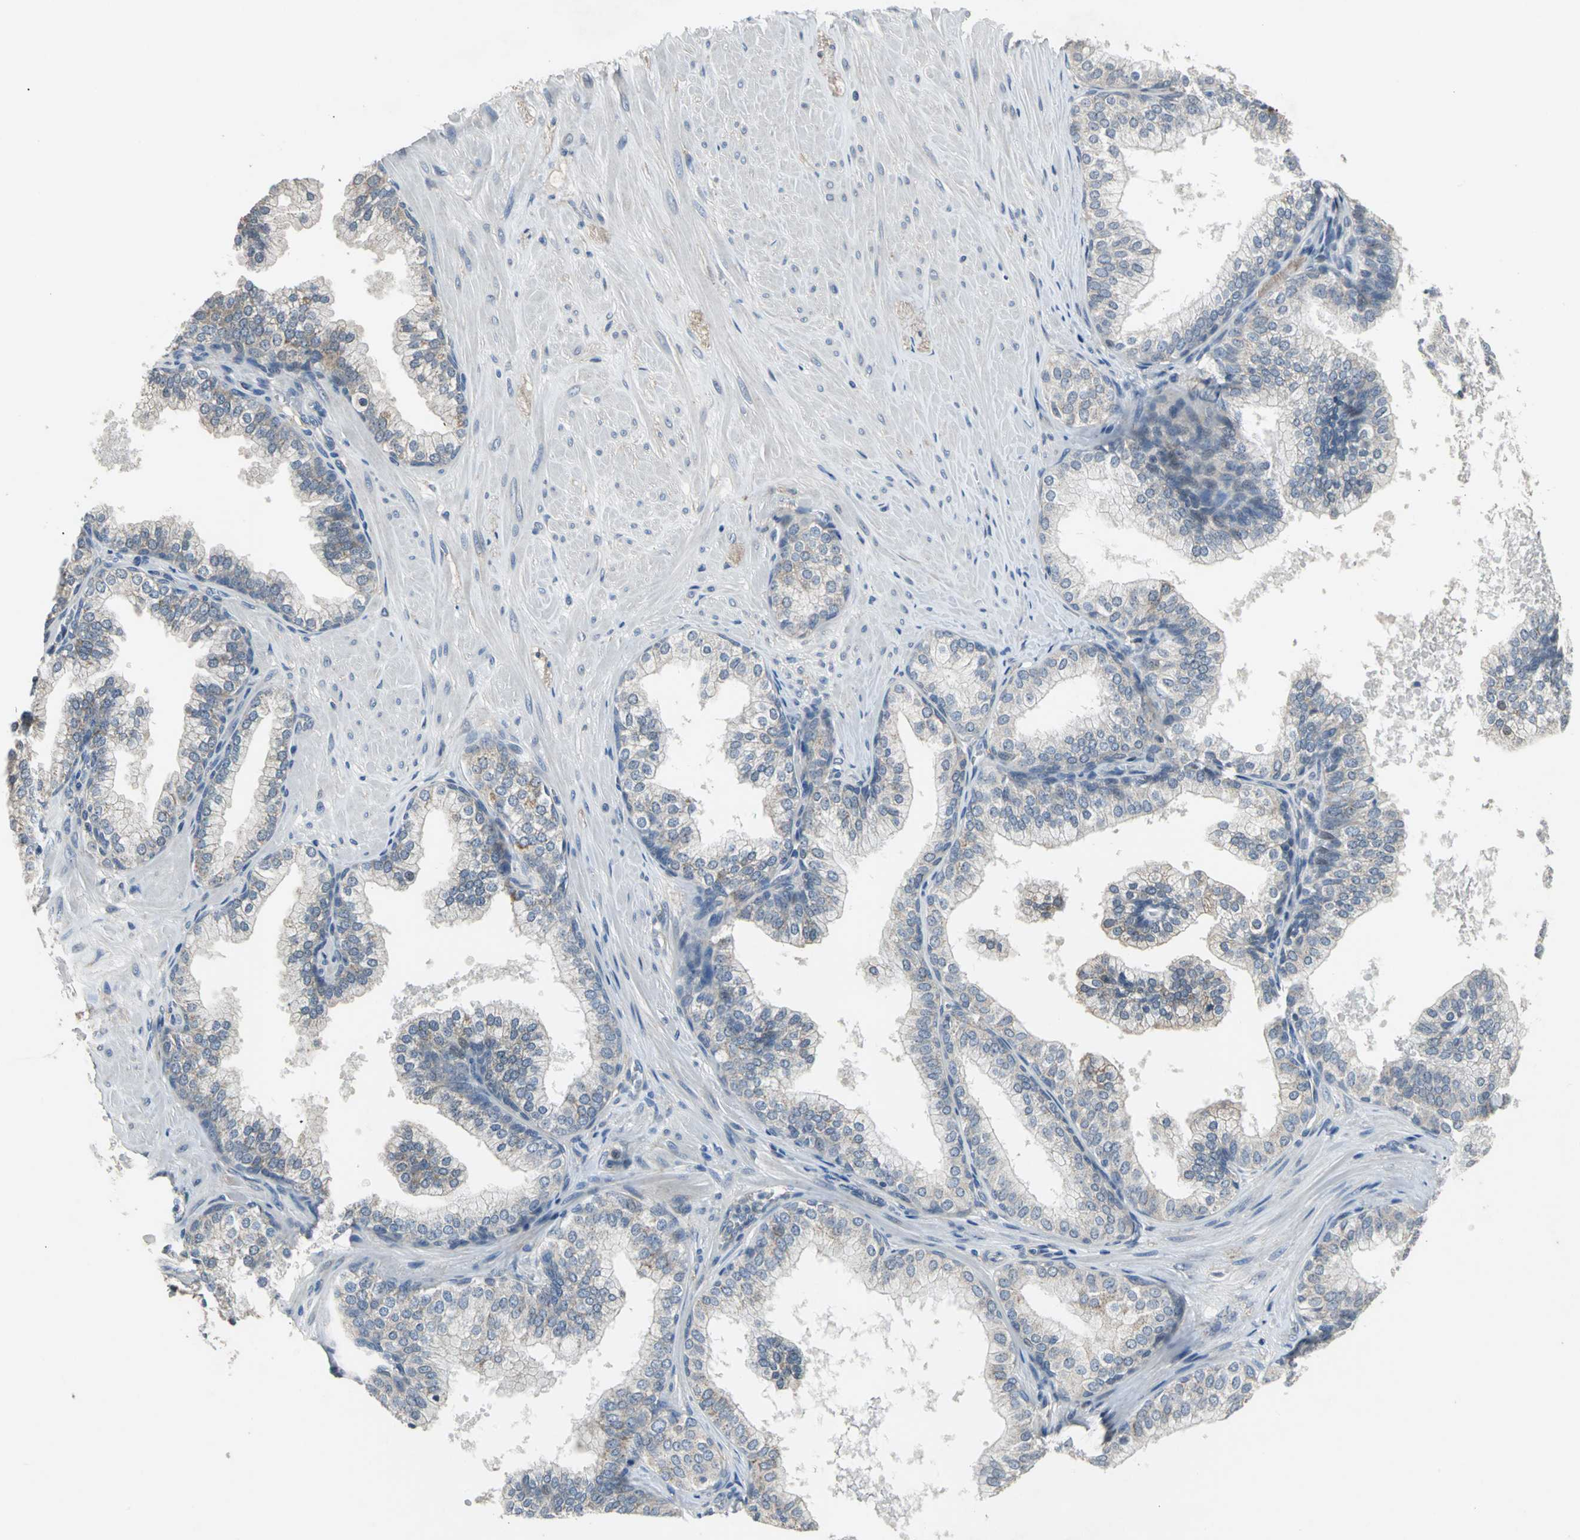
{"staining": {"intensity": "weak", "quantity": "<25%", "location": "cytoplasmic/membranous"}, "tissue": "prostate", "cell_type": "Glandular cells", "image_type": "normal", "snomed": [{"axis": "morphology", "description": "Normal tissue, NOS"}, {"axis": "topography", "description": "Prostate"}], "caption": "Immunohistochemistry (IHC) histopathology image of normal prostate: human prostate stained with DAB exhibits no significant protein positivity in glandular cells.", "gene": "JADE3", "patient": {"sex": "male", "age": 60}}